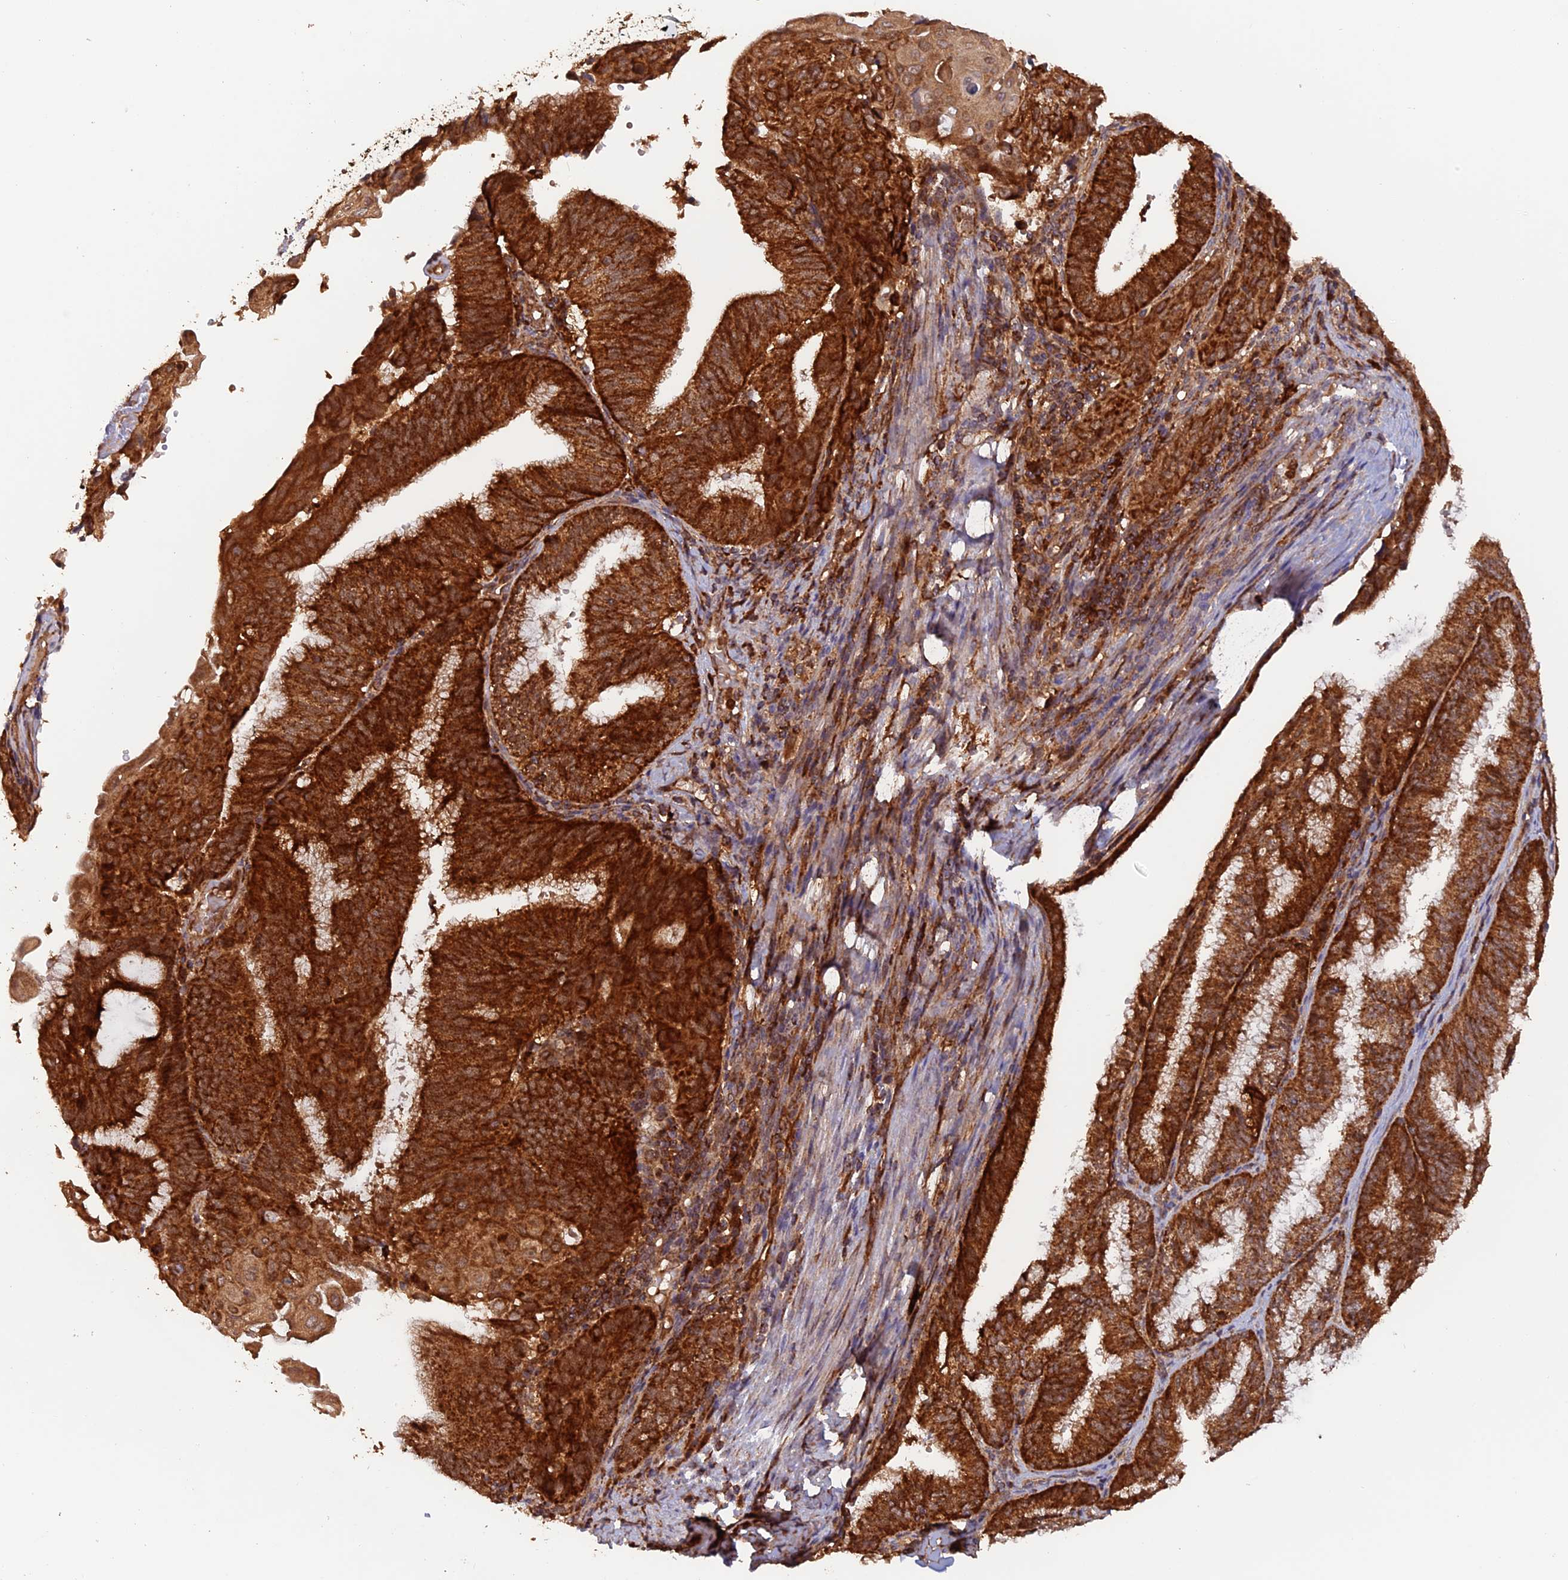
{"staining": {"intensity": "strong", "quantity": ">75%", "location": "cytoplasmic/membranous"}, "tissue": "endometrial cancer", "cell_type": "Tumor cells", "image_type": "cancer", "snomed": [{"axis": "morphology", "description": "Adenocarcinoma, NOS"}, {"axis": "topography", "description": "Endometrium"}], "caption": "A high amount of strong cytoplasmic/membranous positivity is present in approximately >75% of tumor cells in endometrial adenocarcinoma tissue.", "gene": "DTYMK", "patient": {"sex": "female", "age": 49}}